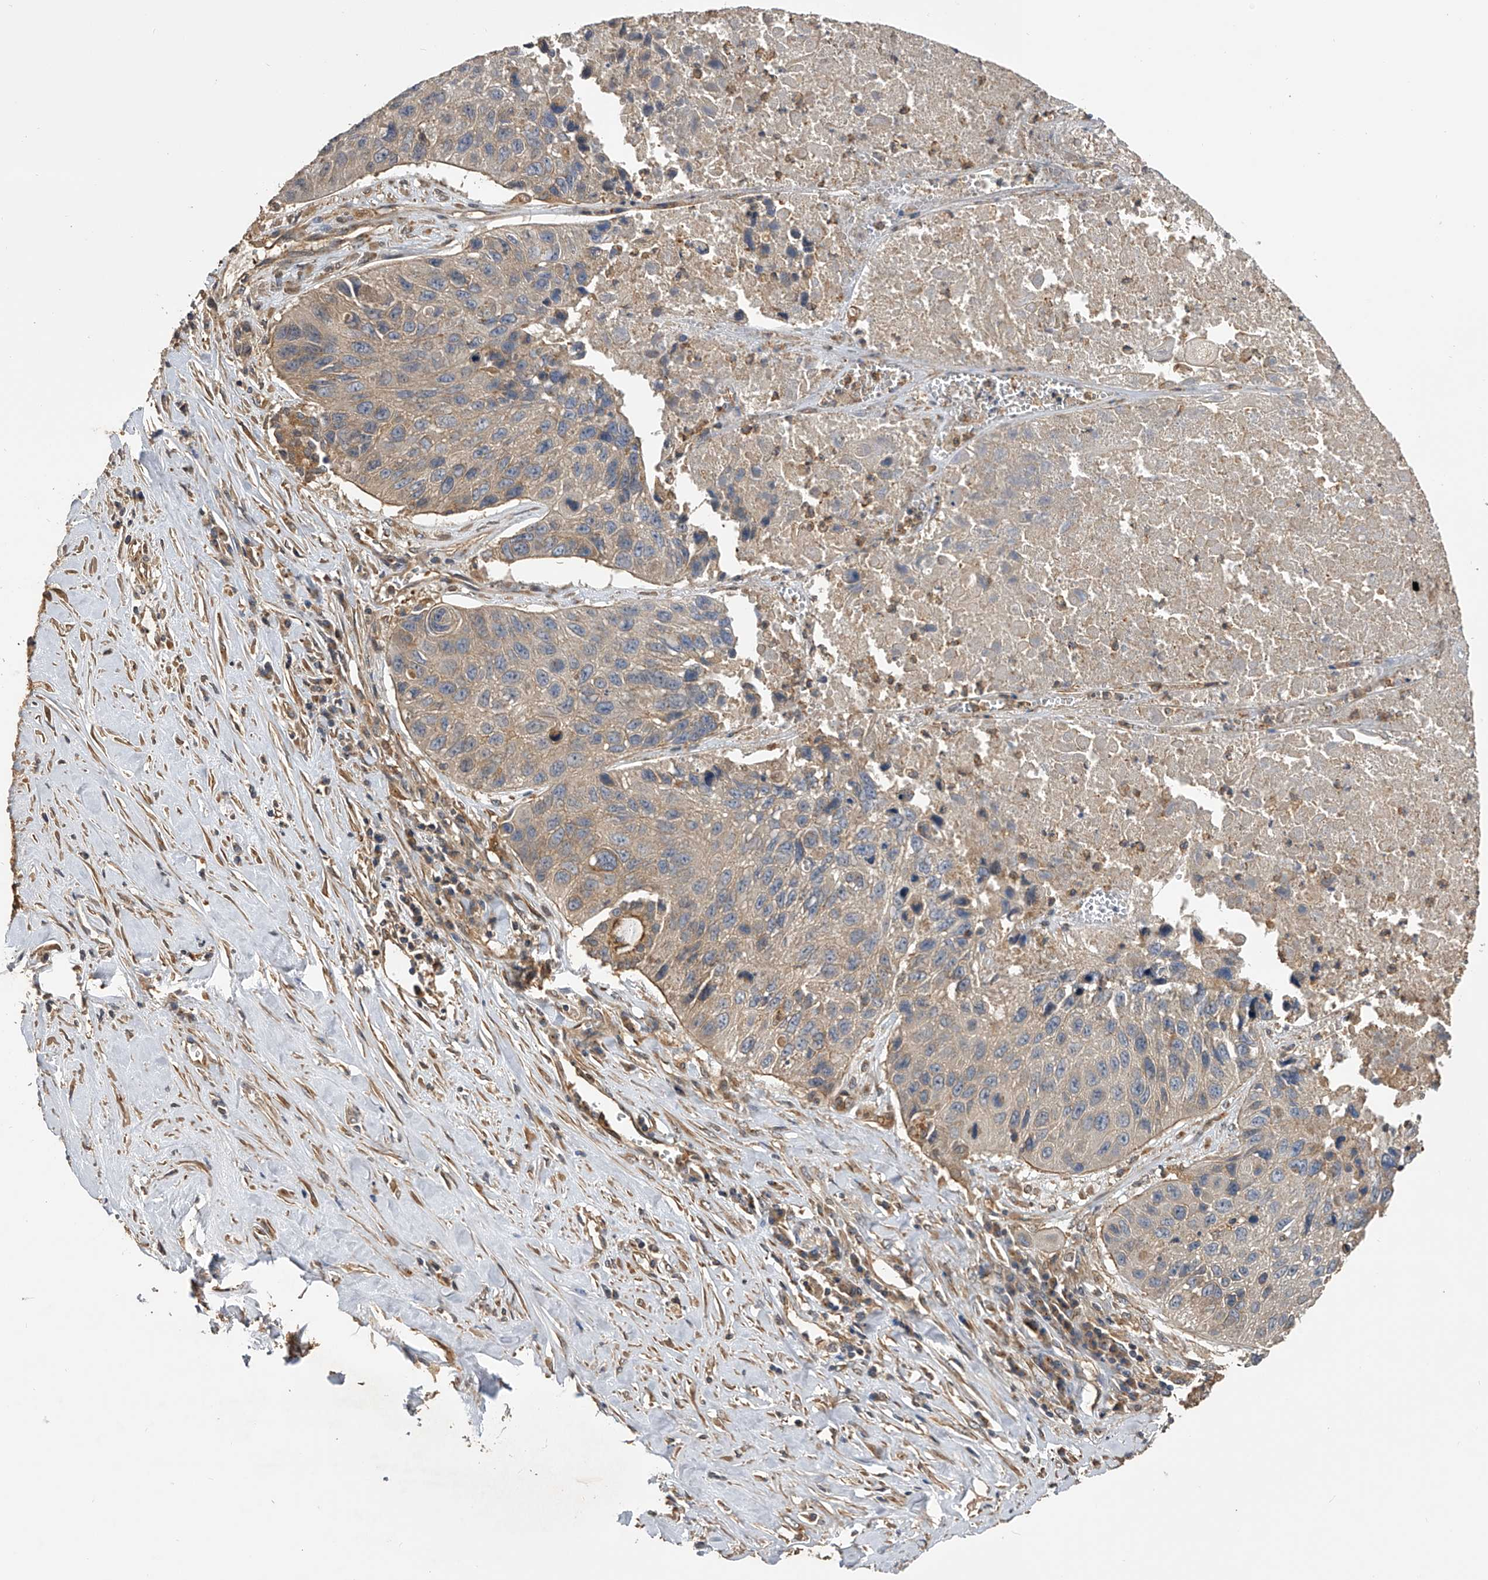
{"staining": {"intensity": "moderate", "quantity": "<25%", "location": "cytoplasmic/membranous"}, "tissue": "lung cancer", "cell_type": "Tumor cells", "image_type": "cancer", "snomed": [{"axis": "morphology", "description": "Squamous cell carcinoma, NOS"}, {"axis": "topography", "description": "Lung"}], "caption": "This micrograph demonstrates squamous cell carcinoma (lung) stained with immunohistochemistry to label a protein in brown. The cytoplasmic/membranous of tumor cells show moderate positivity for the protein. Nuclei are counter-stained blue.", "gene": "PTPRA", "patient": {"sex": "male", "age": 61}}